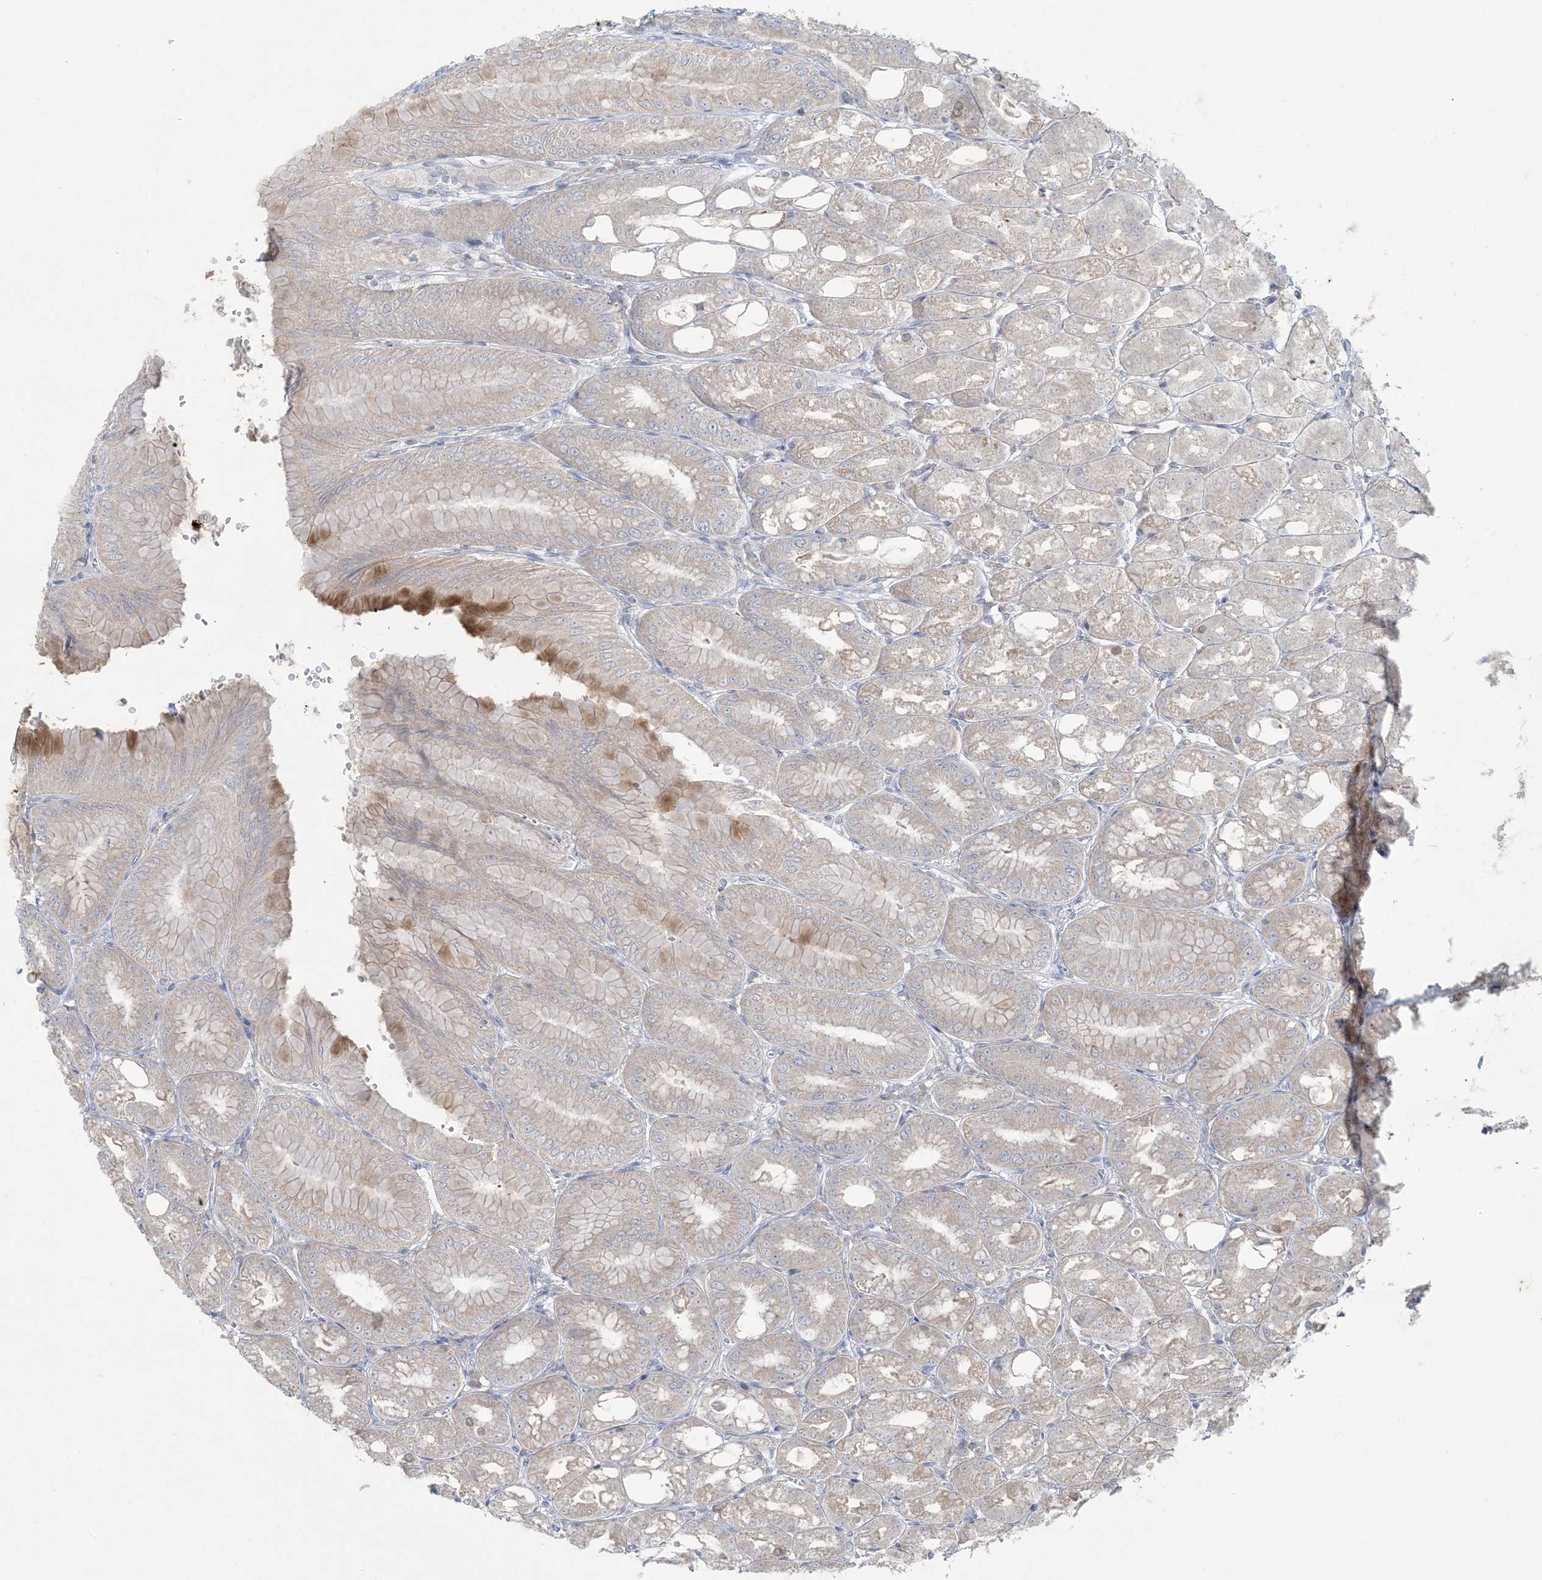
{"staining": {"intensity": "strong", "quantity": "25%-75%", "location": "cytoplasmic/membranous"}, "tissue": "stomach", "cell_type": "Glandular cells", "image_type": "normal", "snomed": [{"axis": "morphology", "description": "Normal tissue, NOS"}, {"axis": "topography", "description": "Stomach, lower"}], "caption": "The histopathology image shows immunohistochemical staining of unremarkable stomach. There is strong cytoplasmic/membranous staining is seen in approximately 25%-75% of glandular cells. The protein of interest is shown in brown color, while the nuclei are stained blue.", "gene": "KIF3A", "patient": {"sex": "male", "age": 71}}